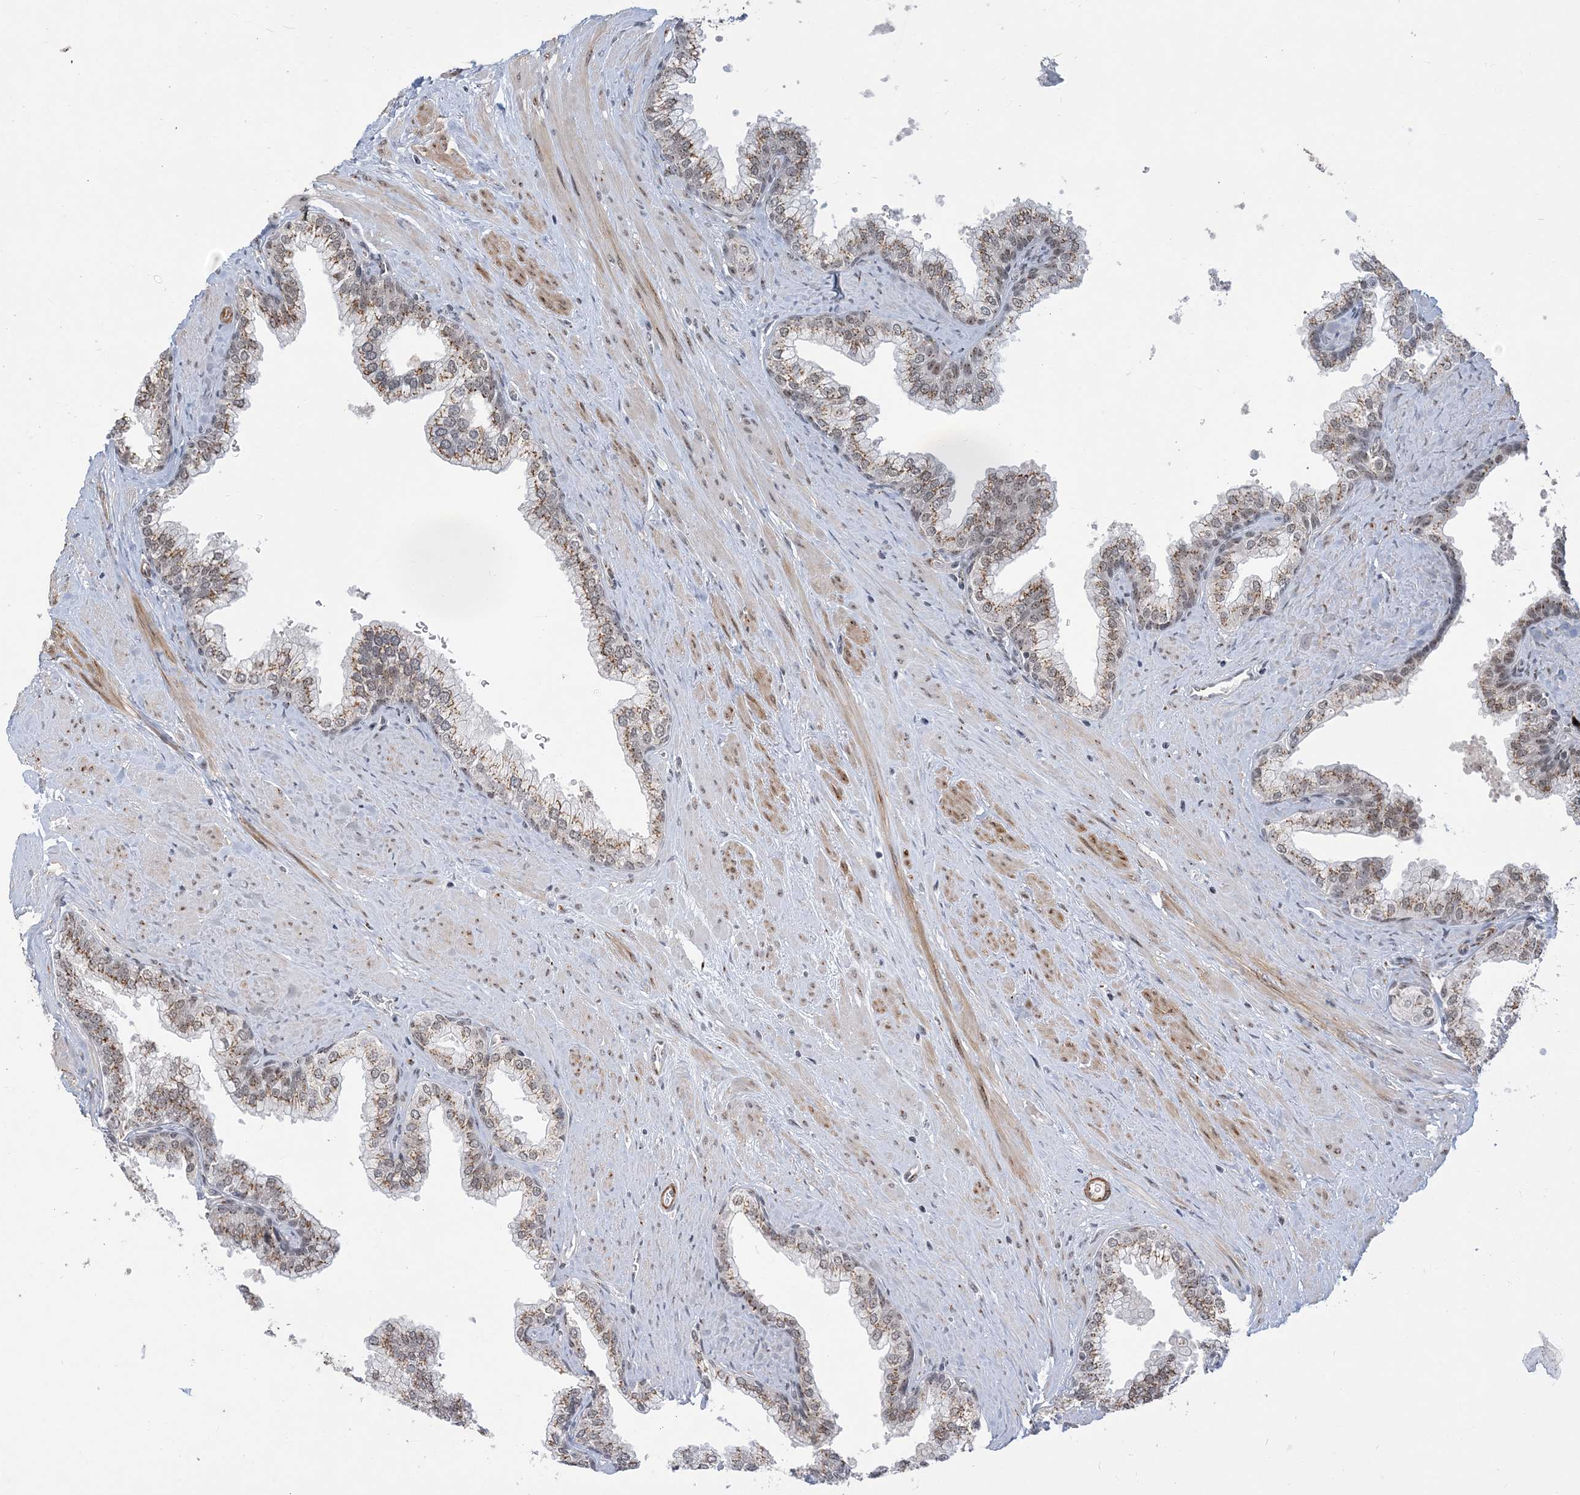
{"staining": {"intensity": "moderate", "quantity": ">75%", "location": "cytoplasmic/membranous,nuclear"}, "tissue": "prostate", "cell_type": "Glandular cells", "image_type": "normal", "snomed": [{"axis": "morphology", "description": "Normal tissue, NOS"}, {"axis": "morphology", "description": "Urothelial carcinoma, Low grade"}, {"axis": "topography", "description": "Urinary bladder"}, {"axis": "topography", "description": "Prostate"}], "caption": "IHC (DAB (3,3'-diaminobenzidine)) staining of benign human prostate displays moderate cytoplasmic/membranous,nuclear protein positivity in about >75% of glandular cells.", "gene": "PLRG1", "patient": {"sex": "male", "age": 60}}